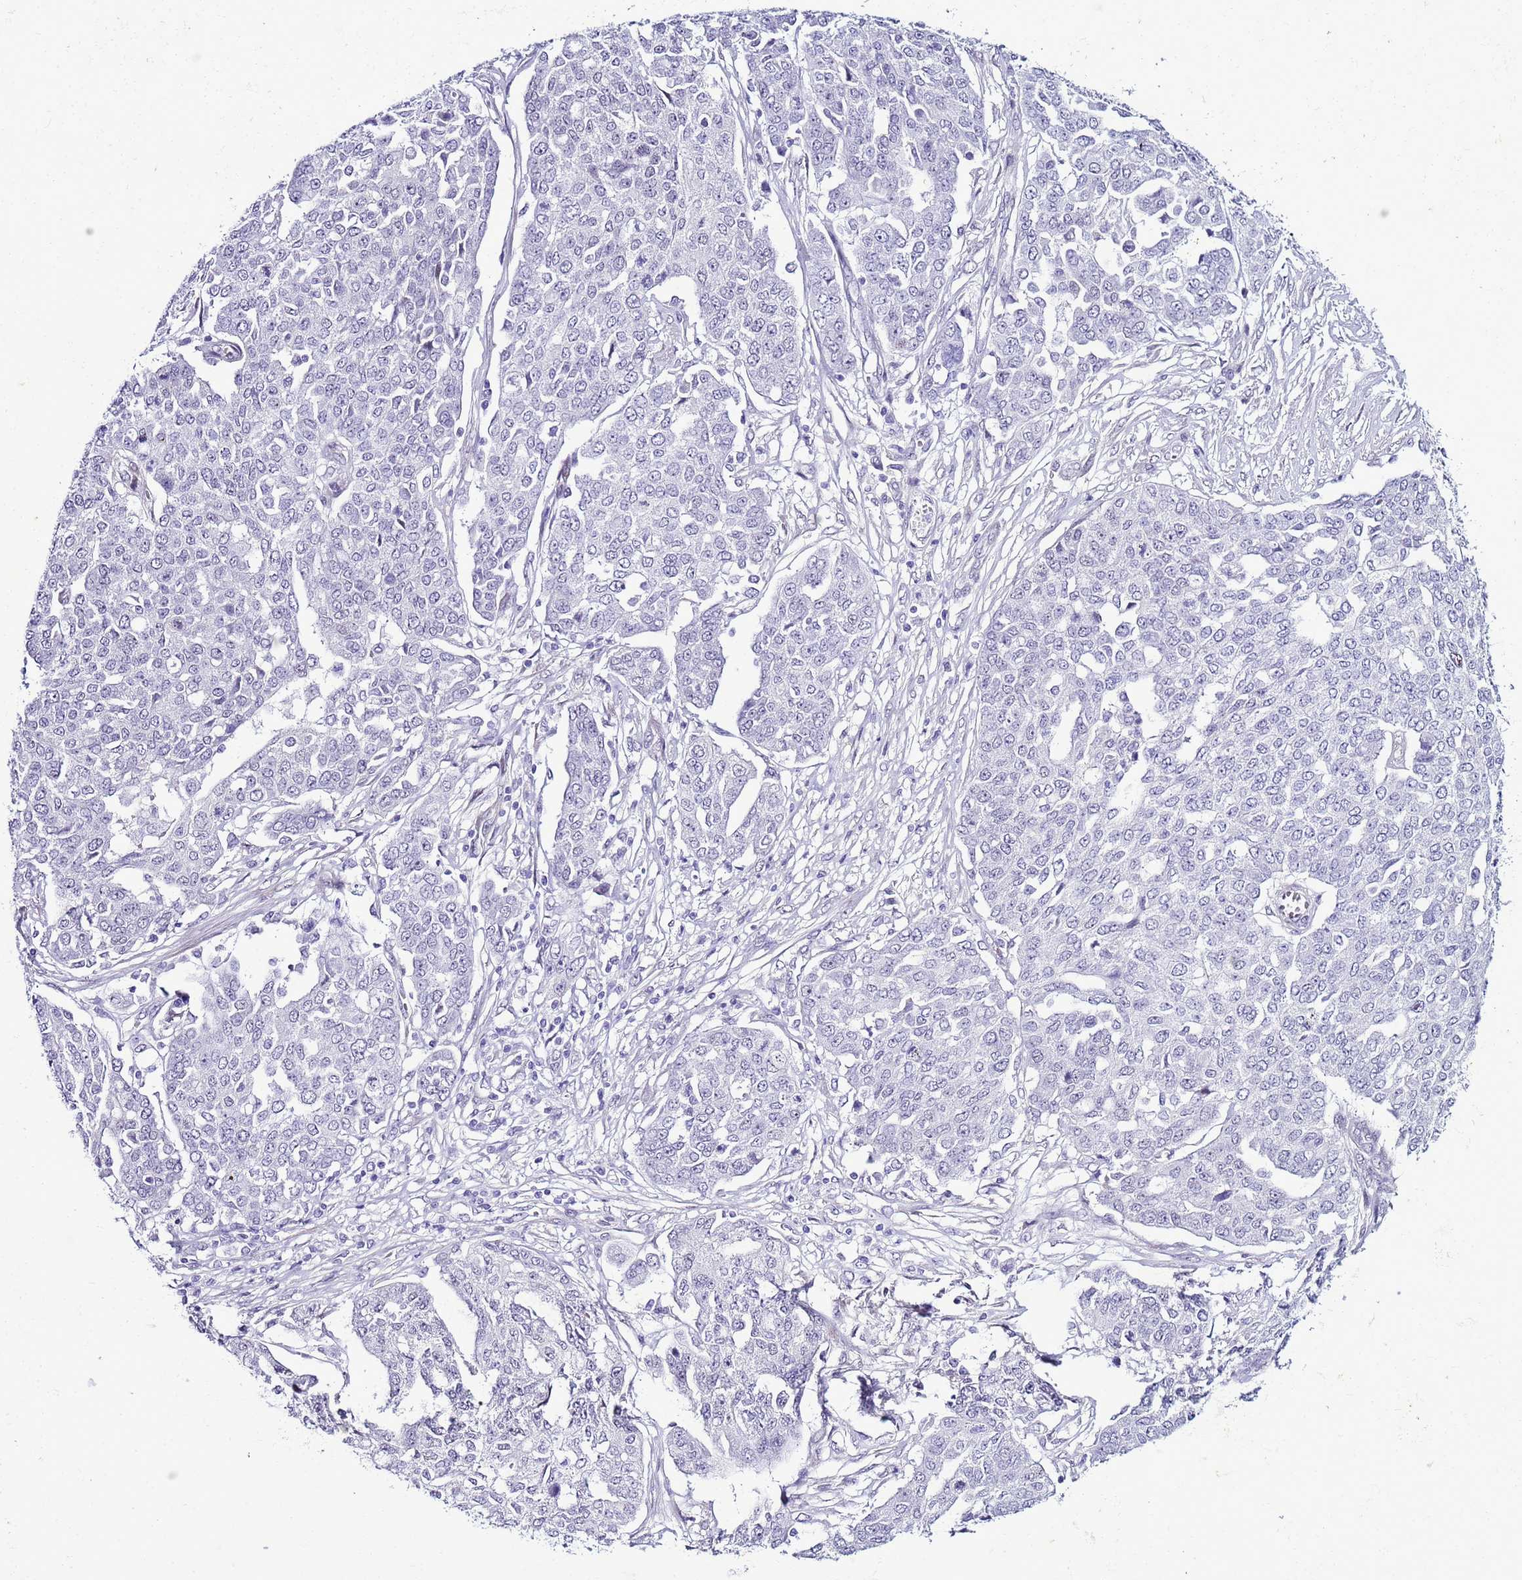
{"staining": {"intensity": "negative", "quantity": "none", "location": "none"}, "tissue": "ovarian cancer", "cell_type": "Tumor cells", "image_type": "cancer", "snomed": [{"axis": "morphology", "description": "Cystadenocarcinoma, serous, NOS"}, {"axis": "topography", "description": "Soft tissue"}, {"axis": "topography", "description": "Ovary"}], "caption": "IHC photomicrograph of human ovarian cancer (serous cystadenocarcinoma) stained for a protein (brown), which reveals no expression in tumor cells.", "gene": "LRRC10B", "patient": {"sex": "female", "age": 57}}